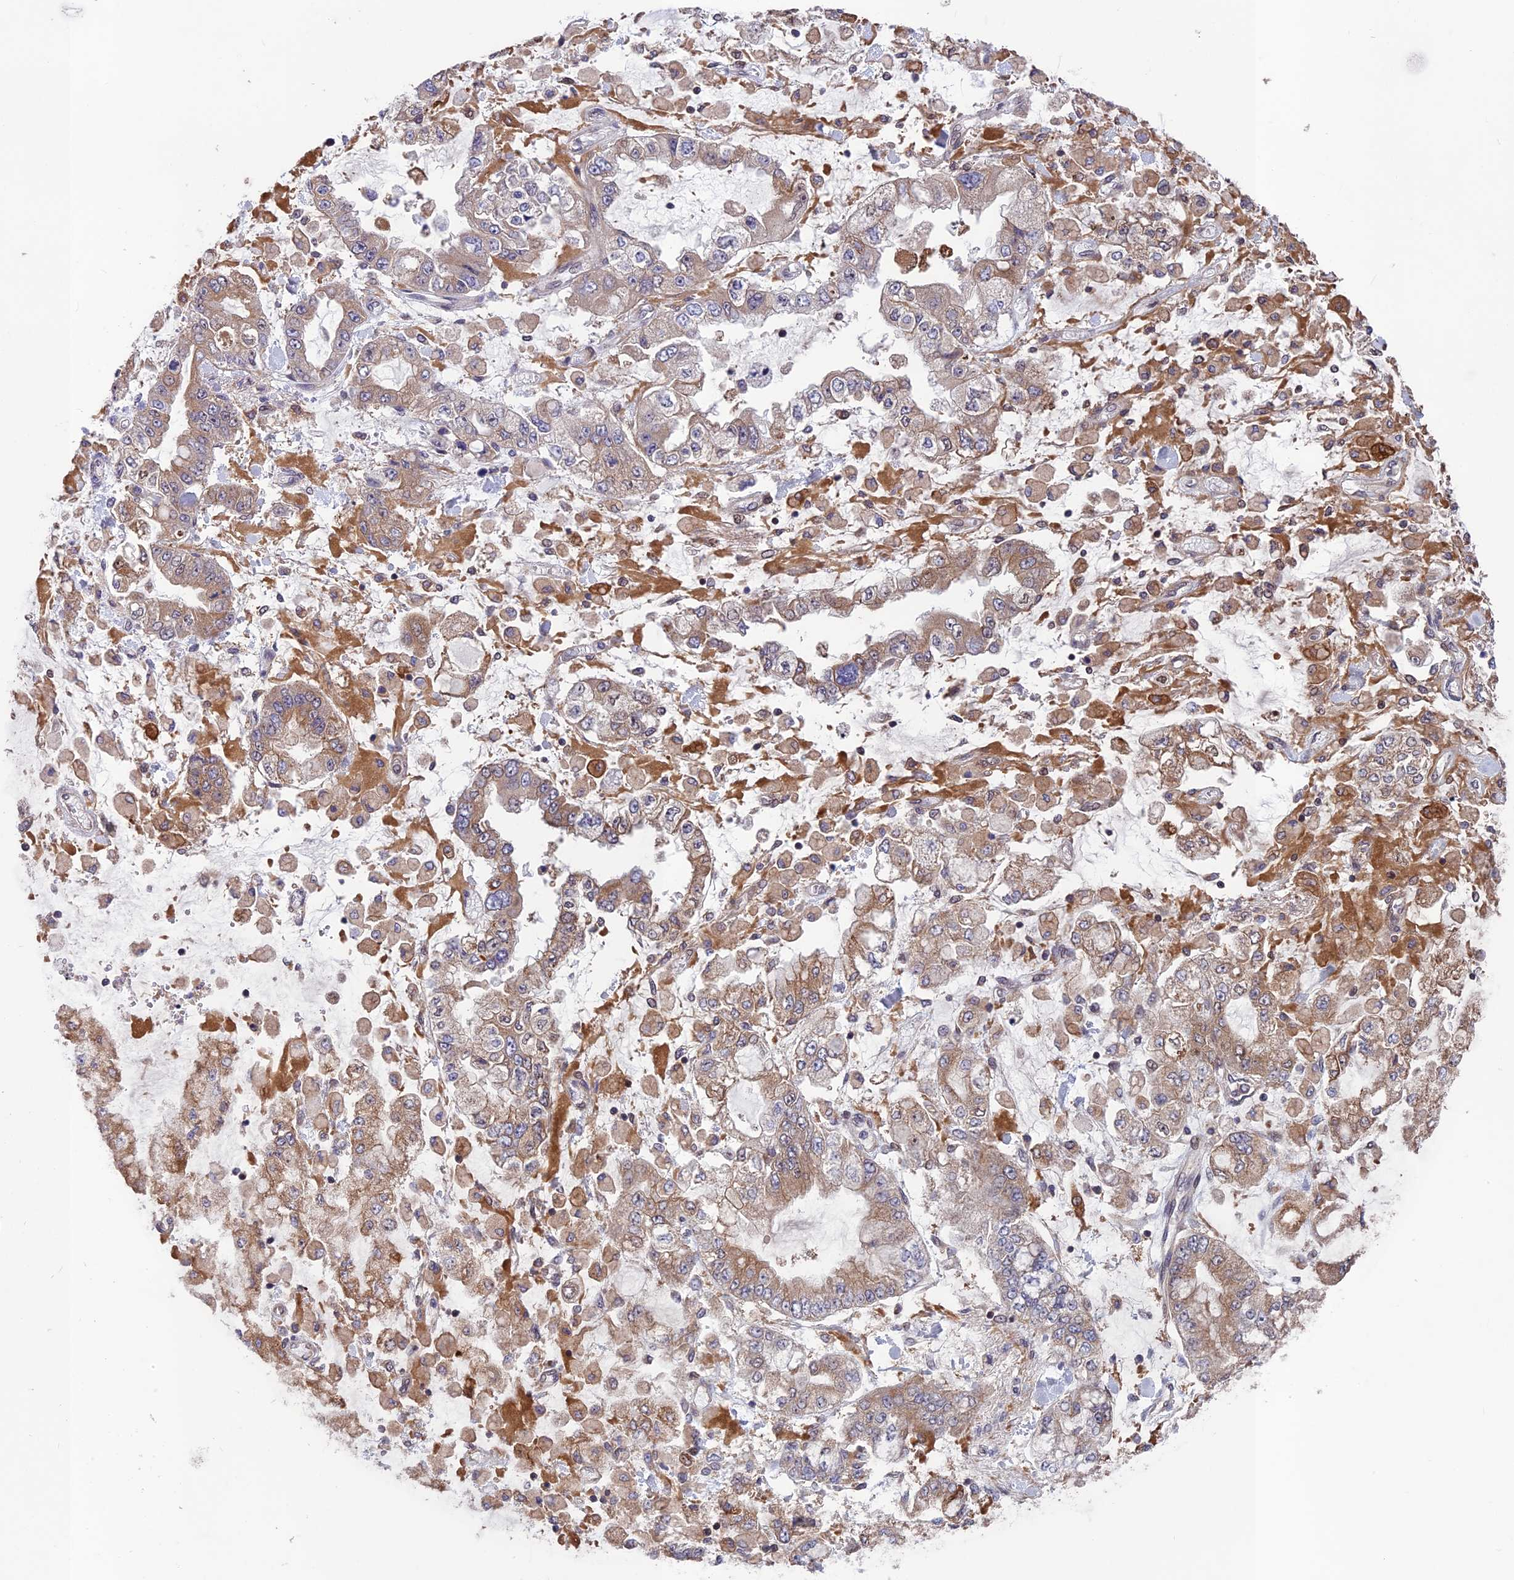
{"staining": {"intensity": "moderate", "quantity": "<25%", "location": "cytoplasmic/membranous"}, "tissue": "stomach cancer", "cell_type": "Tumor cells", "image_type": "cancer", "snomed": [{"axis": "morphology", "description": "Normal tissue, NOS"}, {"axis": "morphology", "description": "Adenocarcinoma, NOS"}, {"axis": "topography", "description": "Stomach, upper"}, {"axis": "topography", "description": "Stomach"}], "caption": "Immunohistochemical staining of human stomach cancer reveals moderate cytoplasmic/membranous protein expression in approximately <25% of tumor cells.", "gene": "MAST2", "patient": {"sex": "male", "age": 76}}